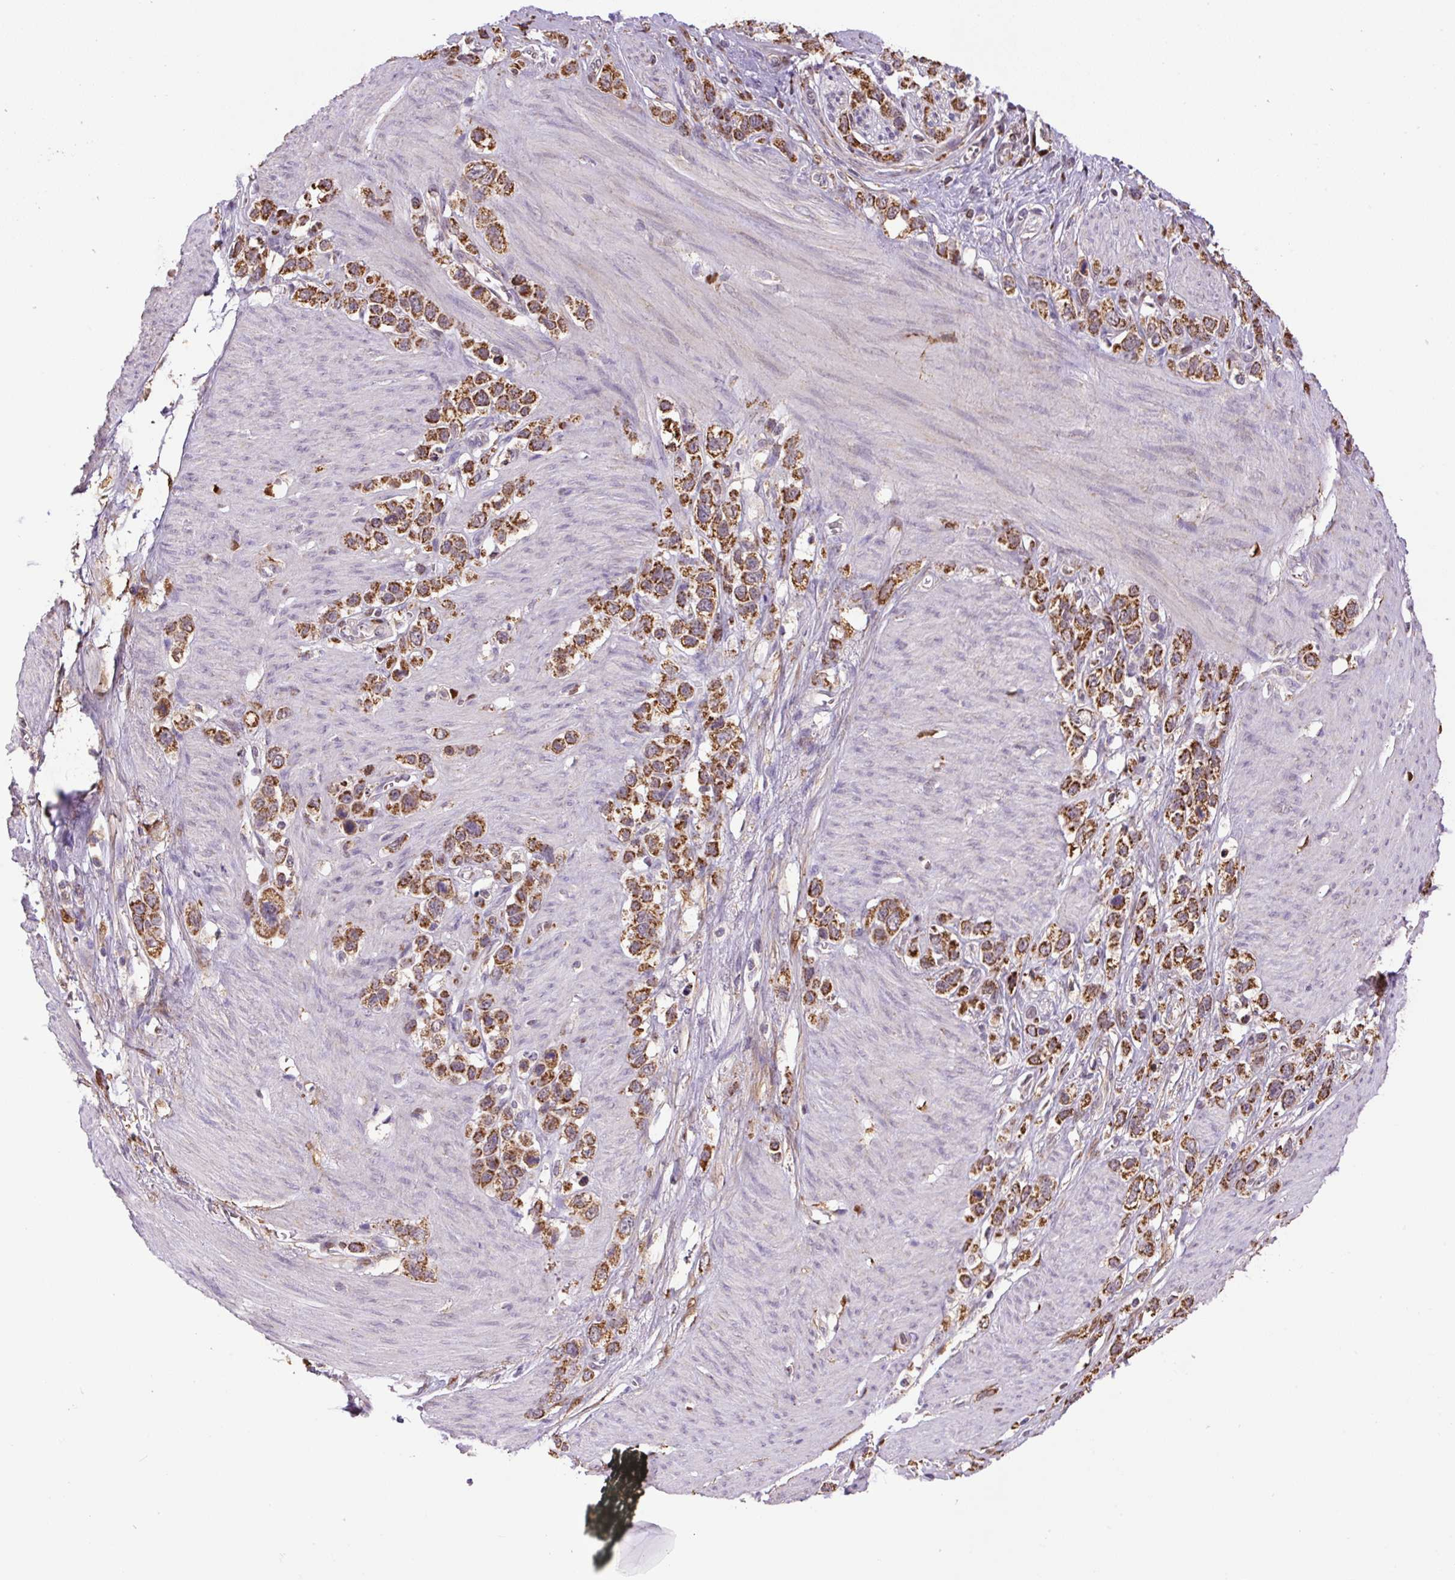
{"staining": {"intensity": "moderate", "quantity": ">75%", "location": "cytoplasmic/membranous"}, "tissue": "stomach cancer", "cell_type": "Tumor cells", "image_type": "cancer", "snomed": [{"axis": "morphology", "description": "Adenocarcinoma, NOS"}, {"axis": "topography", "description": "Stomach"}], "caption": "High-power microscopy captured an immunohistochemistry histopathology image of stomach cancer (adenocarcinoma), revealing moderate cytoplasmic/membranous positivity in approximately >75% of tumor cells.", "gene": "SGF29", "patient": {"sex": "female", "age": 65}}